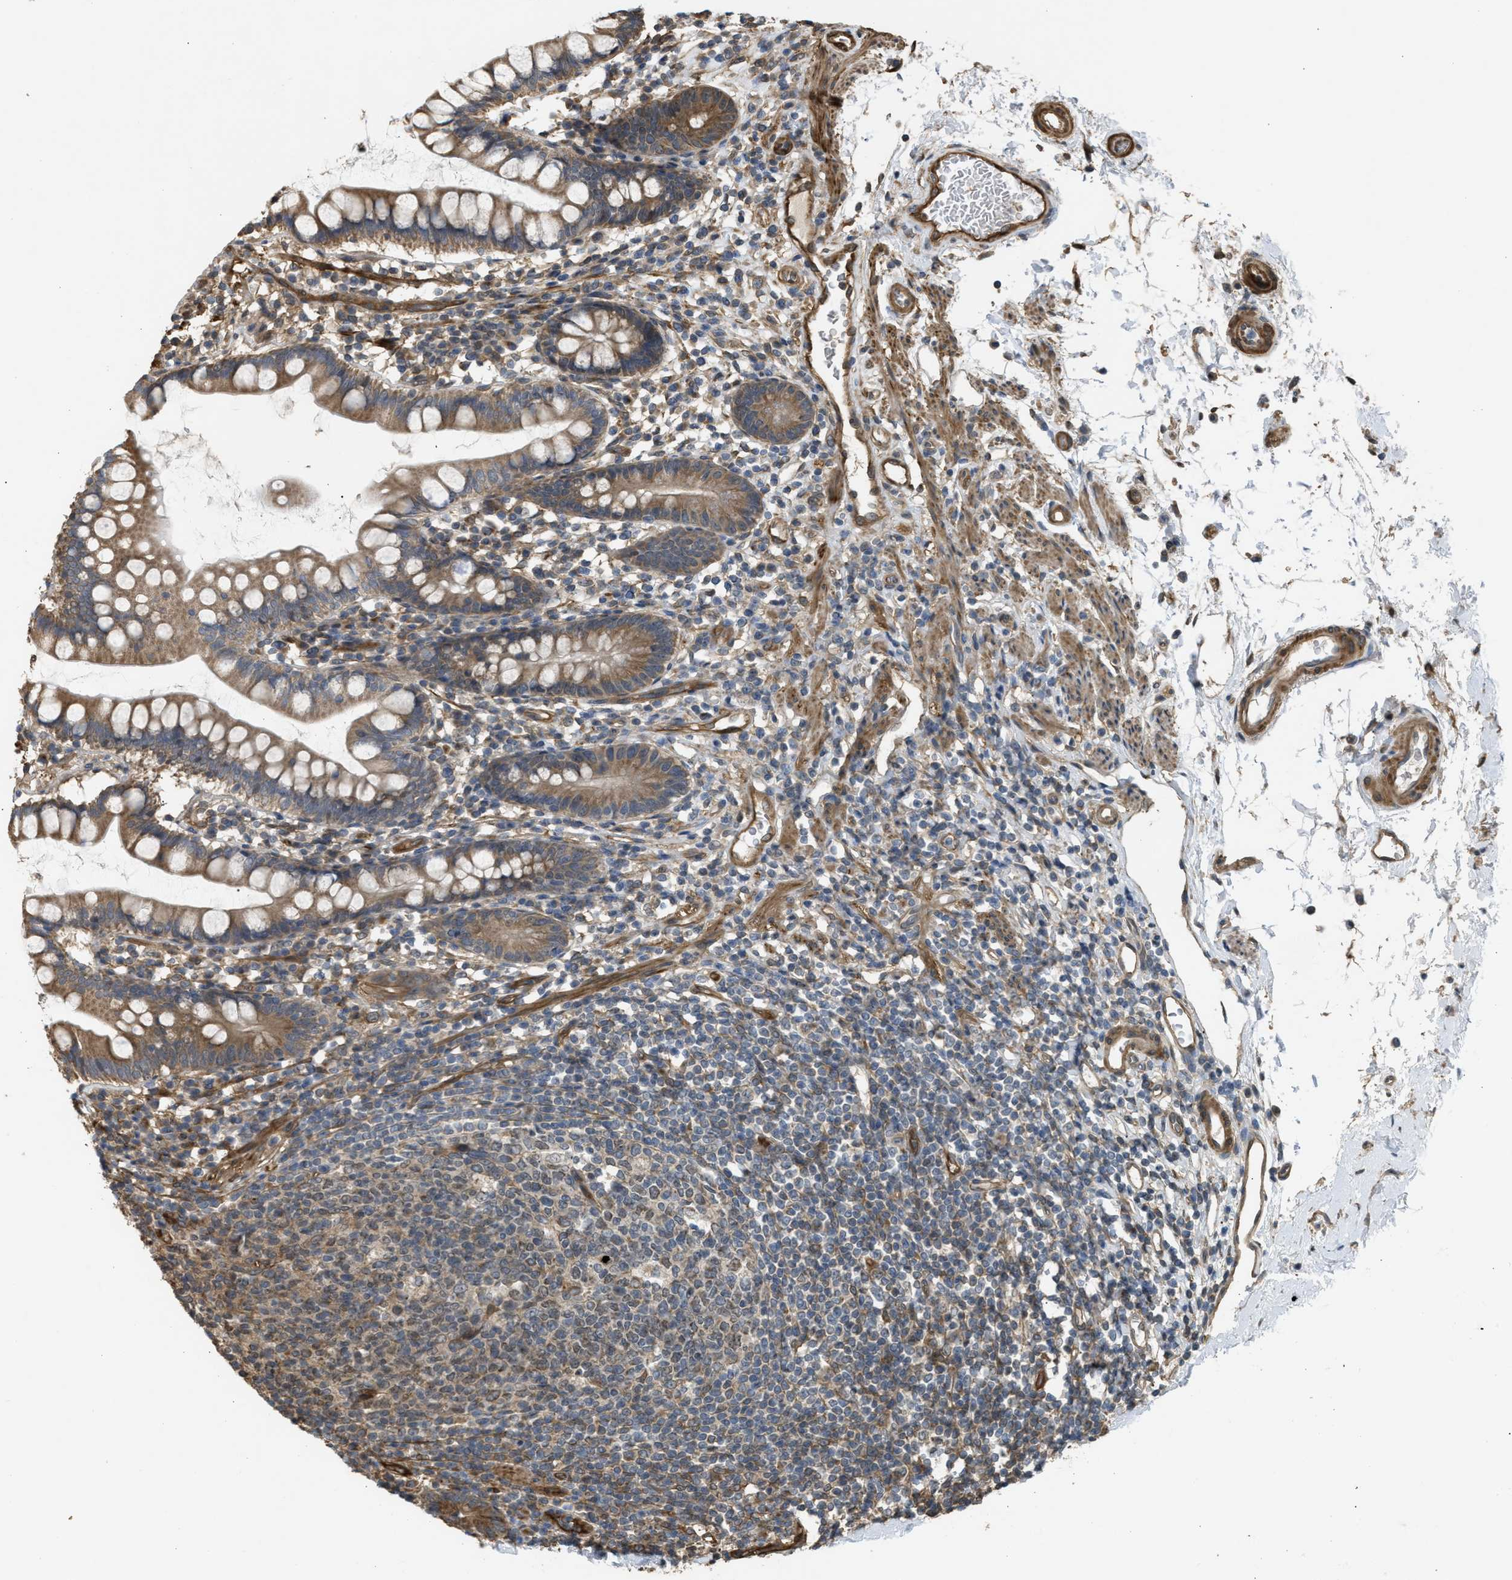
{"staining": {"intensity": "moderate", "quantity": ">75%", "location": "cytoplasmic/membranous"}, "tissue": "small intestine", "cell_type": "Glandular cells", "image_type": "normal", "snomed": [{"axis": "morphology", "description": "Normal tissue, NOS"}, {"axis": "topography", "description": "Small intestine"}], "caption": "A photomicrograph of small intestine stained for a protein shows moderate cytoplasmic/membranous brown staining in glandular cells.", "gene": "BAG3", "patient": {"sex": "female", "age": 84}}